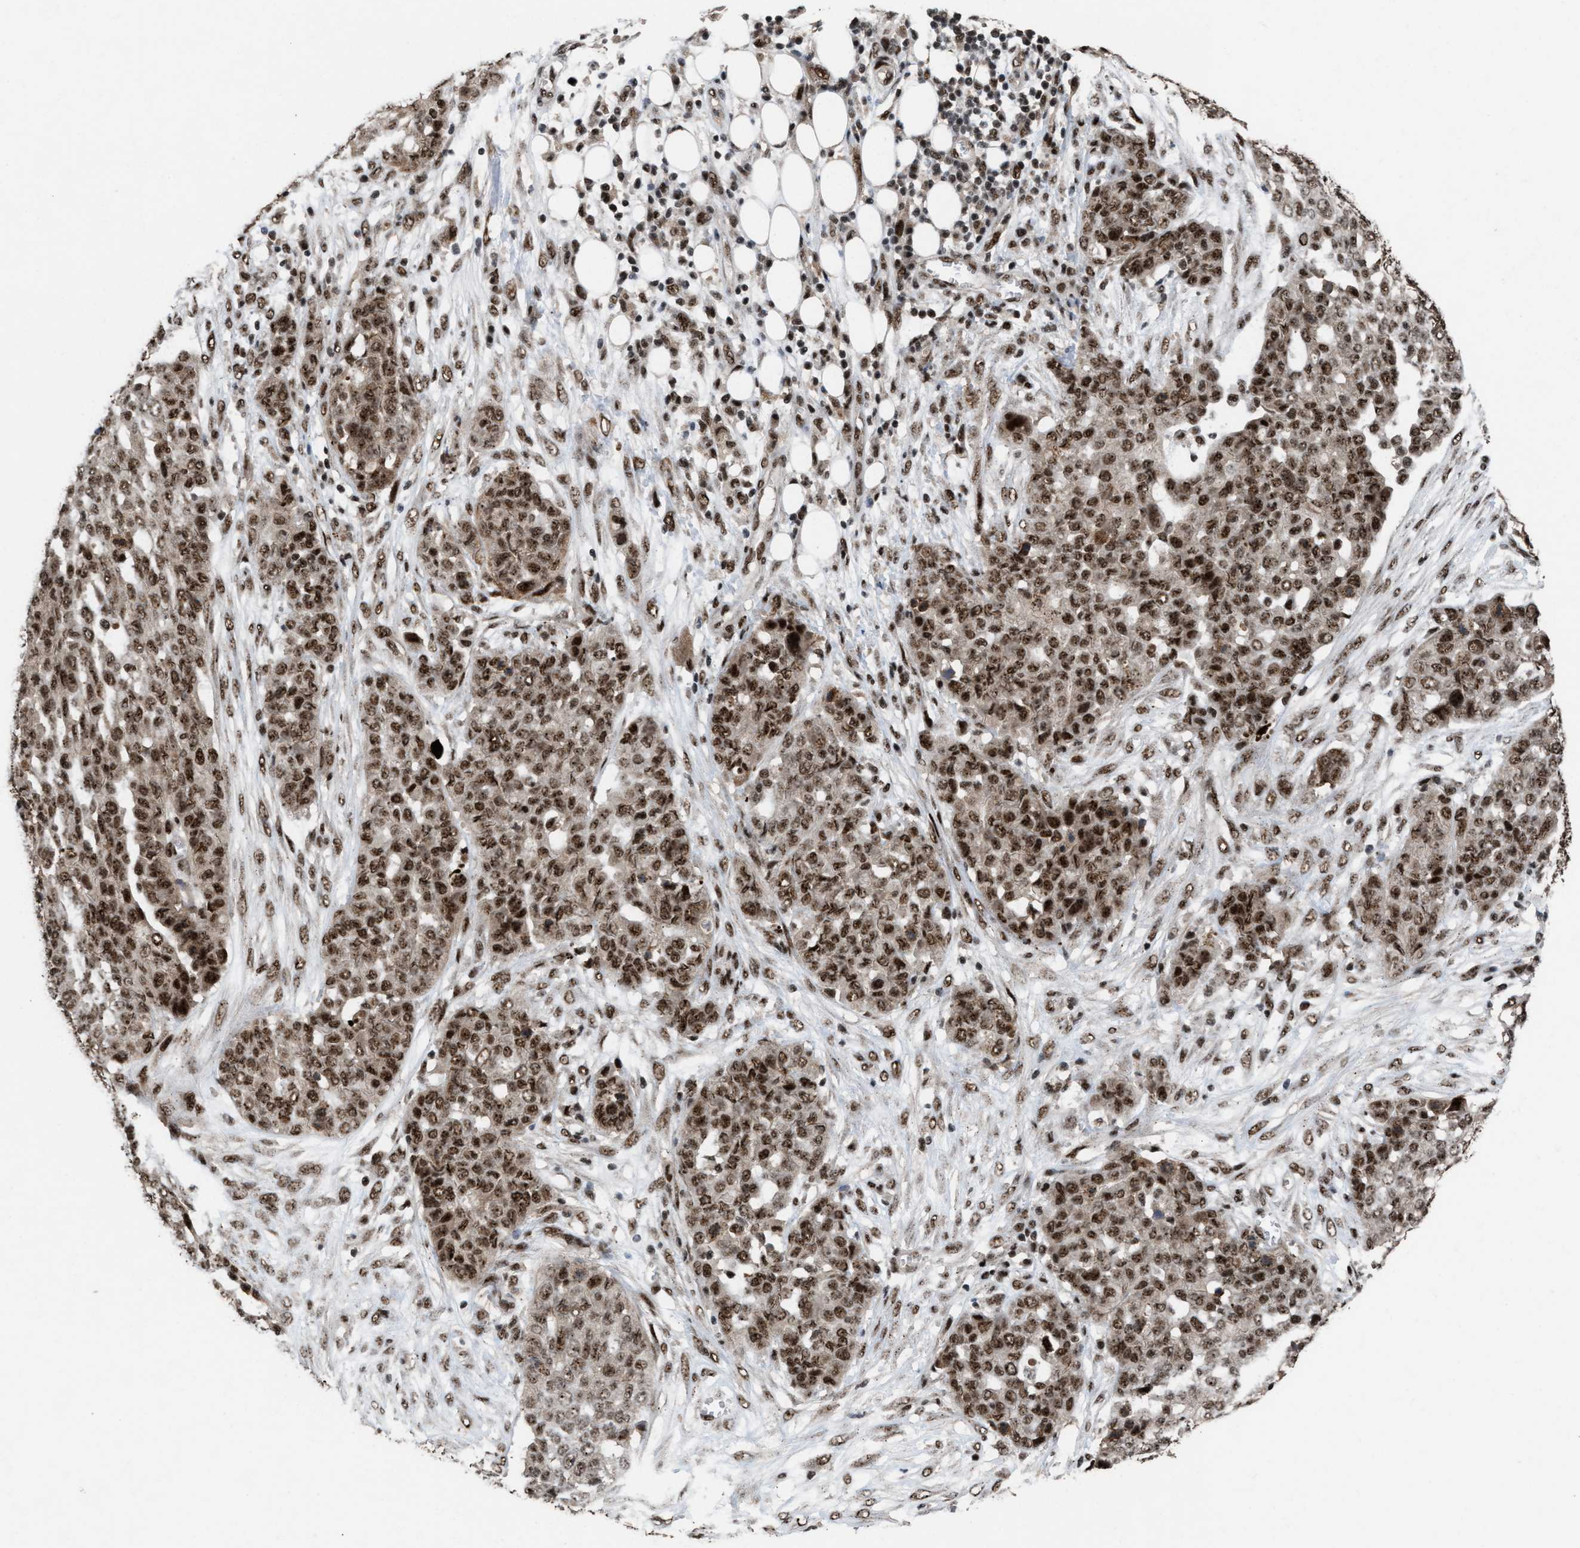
{"staining": {"intensity": "moderate", "quantity": ">75%", "location": "nuclear"}, "tissue": "ovarian cancer", "cell_type": "Tumor cells", "image_type": "cancer", "snomed": [{"axis": "morphology", "description": "Cystadenocarcinoma, serous, NOS"}, {"axis": "topography", "description": "Soft tissue"}, {"axis": "topography", "description": "Ovary"}], "caption": "Moderate nuclear positivity for a protein is present in about >75% of tumor cells of serous cystadenocarcinoma (ovarian) using IHC.", "gene": "PRPF4", "patient": {"sex": "female", "age": 57}}